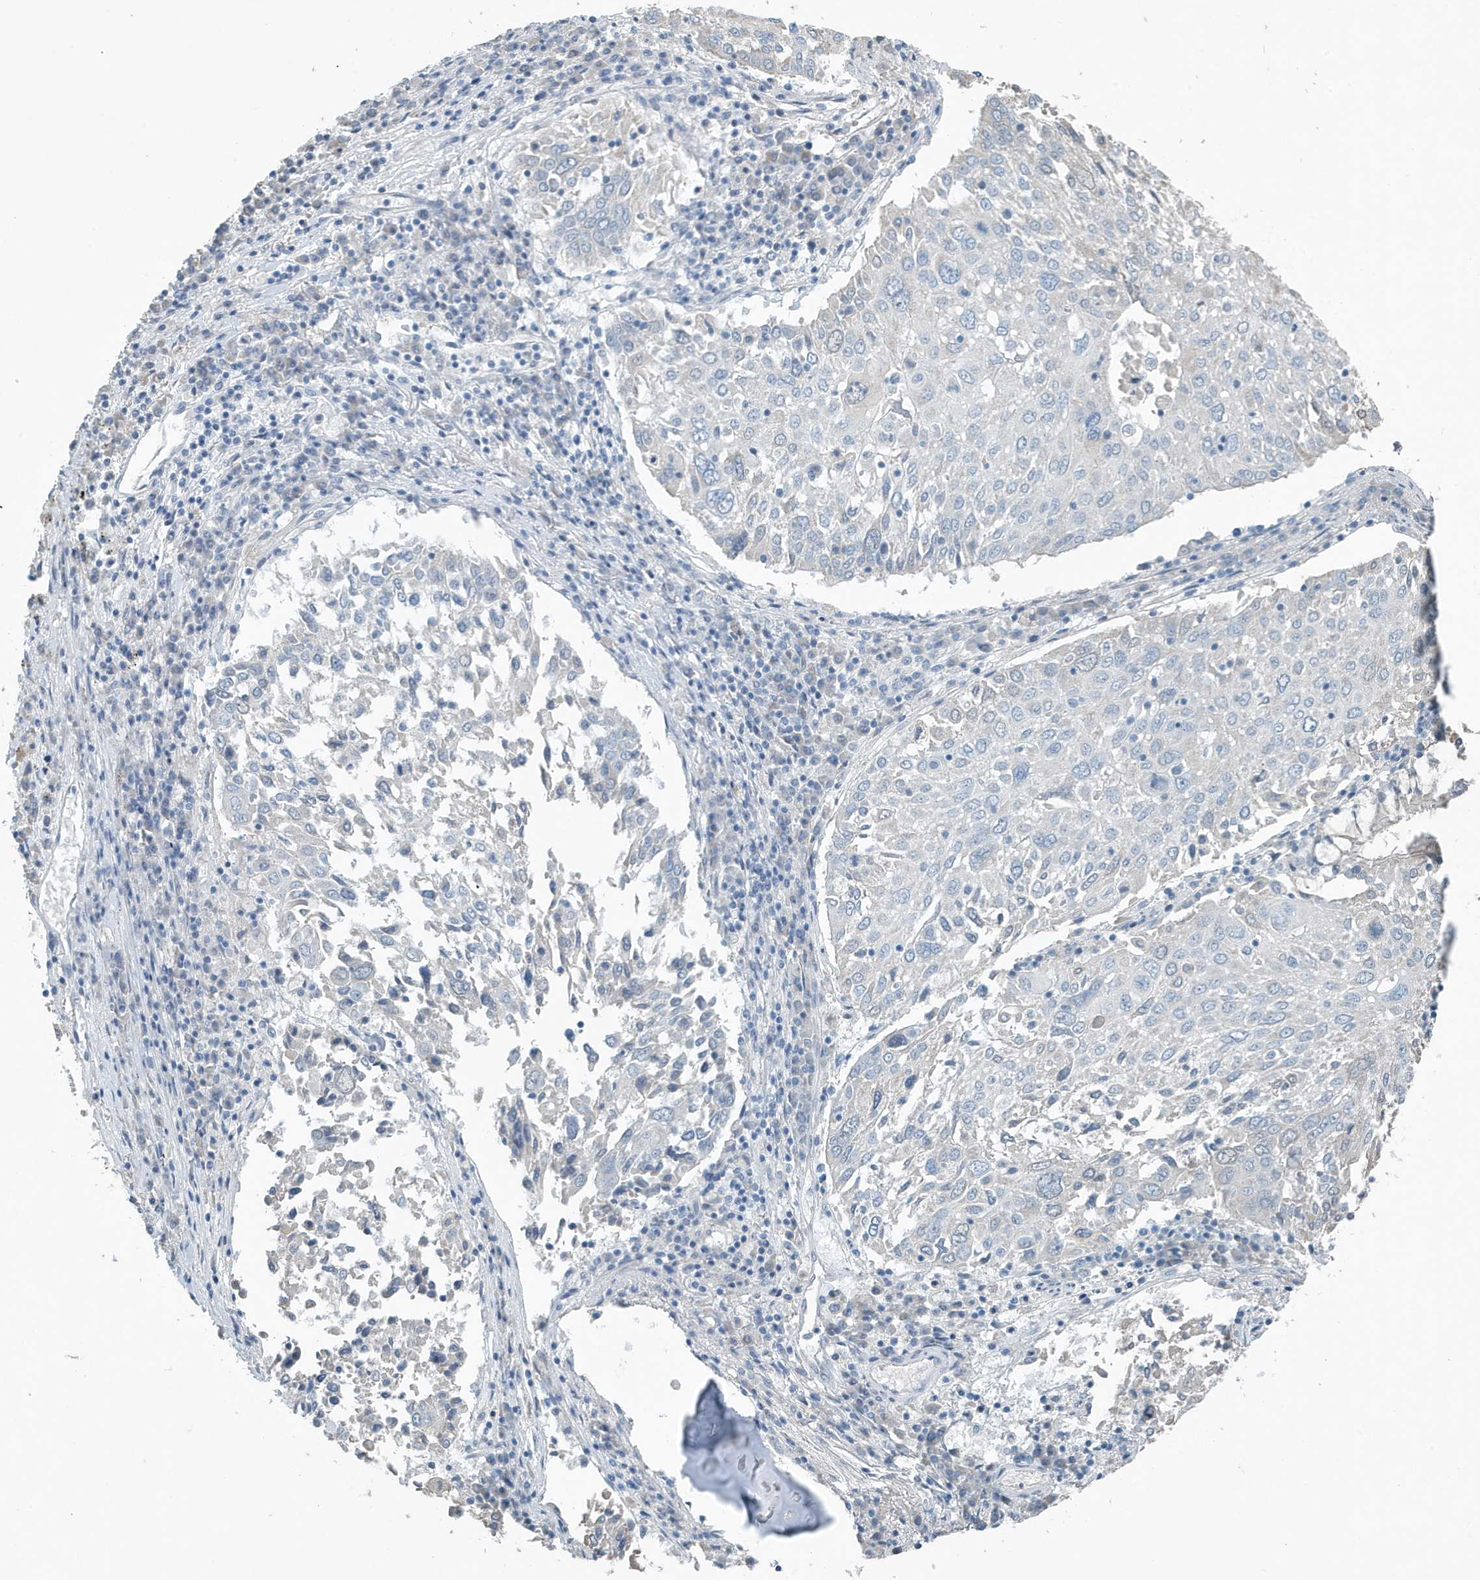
{"staining": {"intensity": "negative", "quantity": "none", "location": "none"}, "tissue": "lung cancer", "cell_type": "Tumor cells", "image_type": "cancer", "snomed": [{"axis": "morphology", "description": "Squamous cell carcinoma, NOS"}, {"axis": "topography", "description": "Lung"}], "caption": "Squamous cell carcinoma (lung) was stained to show a protein in brown. There is no significant positivity in tumor cells.", "gene": "UGT2B4", "patient": {"sex": "male", "age": 65}}